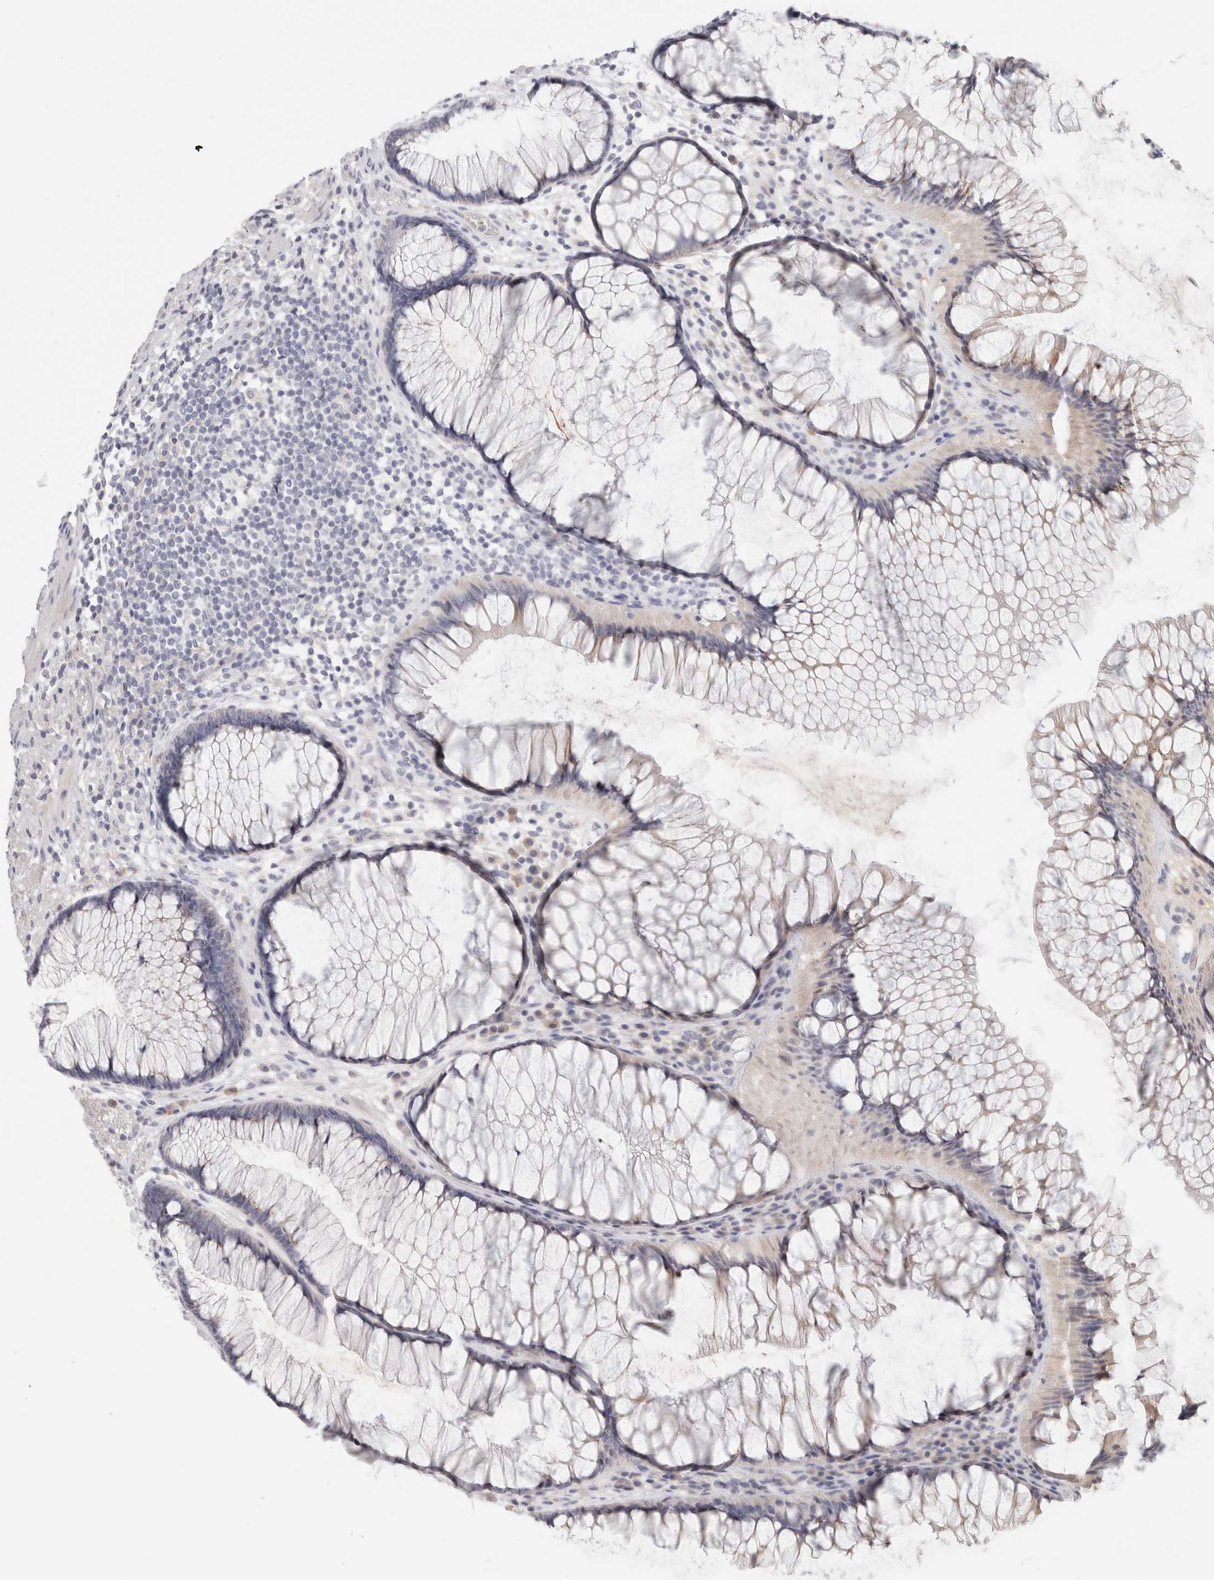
{"staining": {"intensity": "negative", "quantity": "none", "location": "none"}, "tissue": "rectum", "cell_type": "Glandular cells", "image_type": "normal", "snomed": [{"axis": "morphology", "description": "Normal tissue, NOS"}, {"axis": "topography", "description": "Rectum"}], "caption": "High magnification brightfield microscopy of normal rectum stained with DAB (brown) and counterstained with hematoxylin (blue): glandular cells show no significant expression. Nuclei are stained in blue.", "gene": "STK31", "patient": {"sex": "male", "age": 51}}